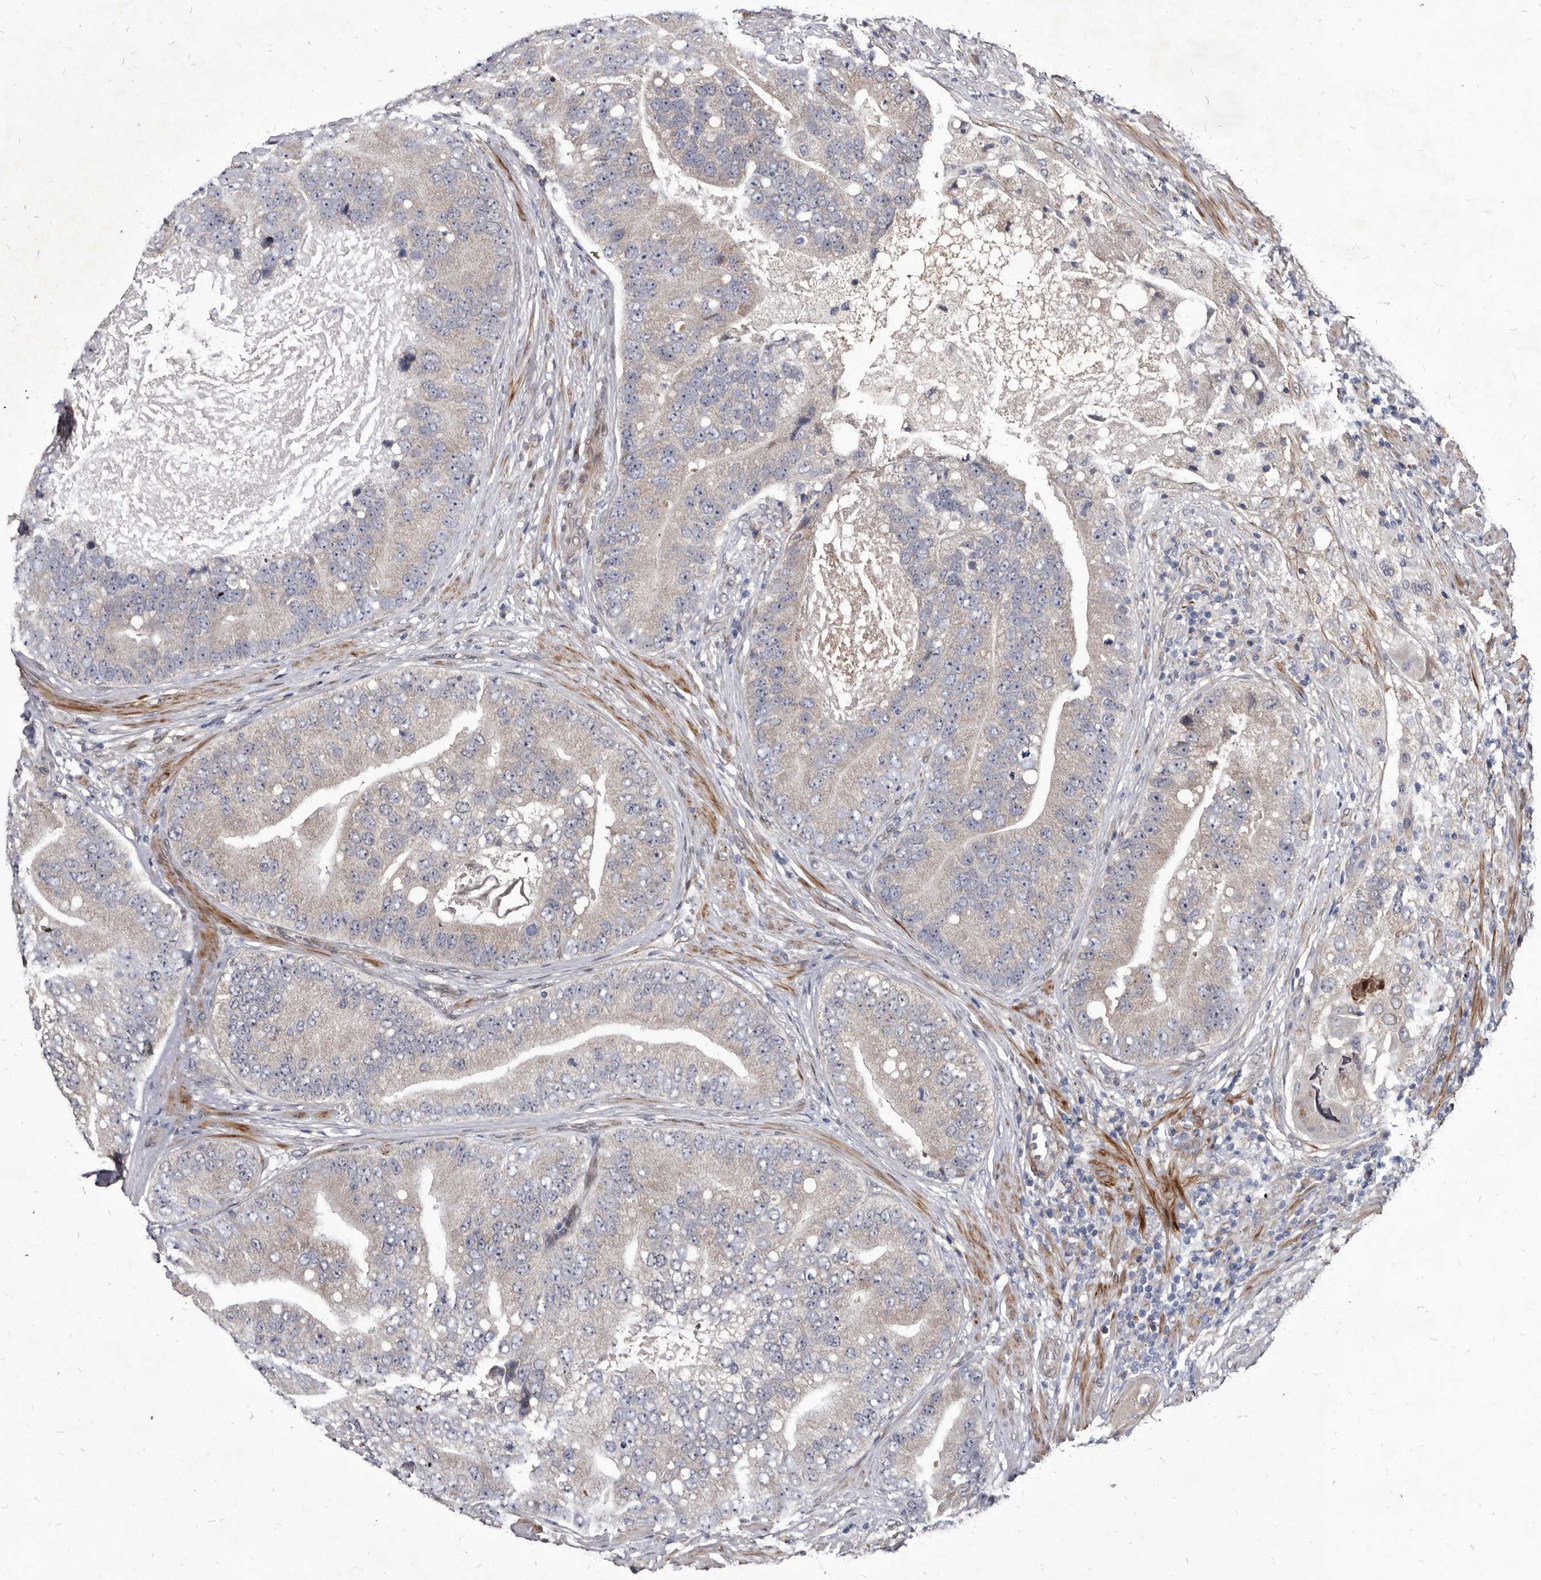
{"staining": {"intensity": "negative", "quantity": "none", "location": "none"}, "tissue": "prostate cancer", "cell_type": "Tumor cells", "image_type": "cancer", "snomed": [{"axis": "morphology", "description": "Adenocarcinoma, High grade"}, {"axis": "topography", "description": "Prostate"}], "caption": "Prostate cancer (high-grade adenocarcinoma) was stained to show a protein in brown. There is no significant expression in tumor cells.", "gene": "PROM1", "patient": {"sex": "male", "age": 70}}